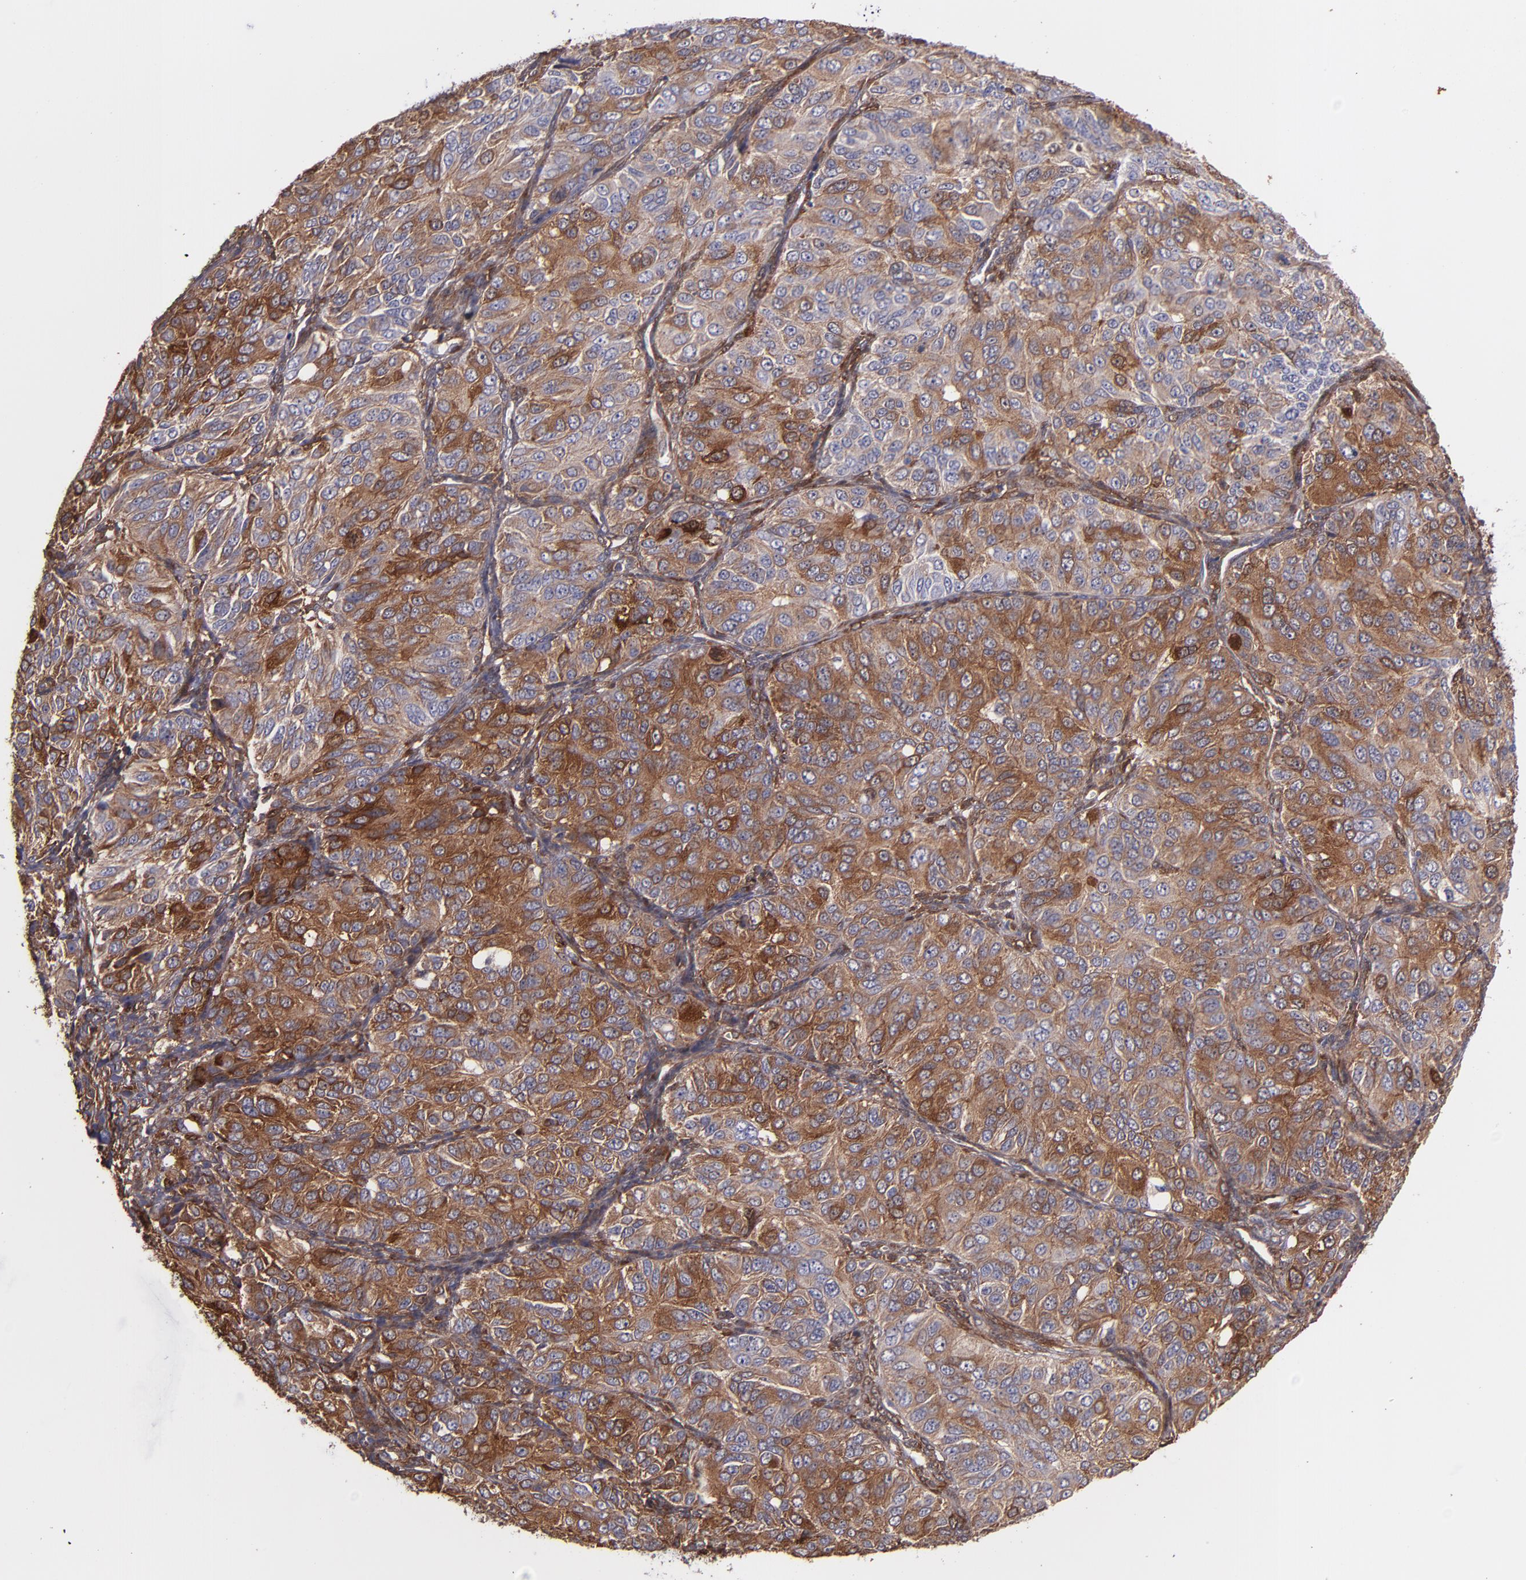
{"staining": {"intensity": "moderate", "quantity": ">75%", "location": "cytoplasmic/membranous"}, "tissue": "ovarian cancer", "cell_type": "Tumor cells", "image_type": "cancer", "snomed": [{"axis": "morphology", "description": "Carcinoma, endometroid"}, {"axis": "topography", "description": "Ovary"}], "caption": "Human ovarian cancer stained with a brown dye exhibits moderate cytoplasmic/membranous positive expression in approximately >75% of tumor cells.", "gene": "VCL", "patient": {"sex": "female", "age": 51}}